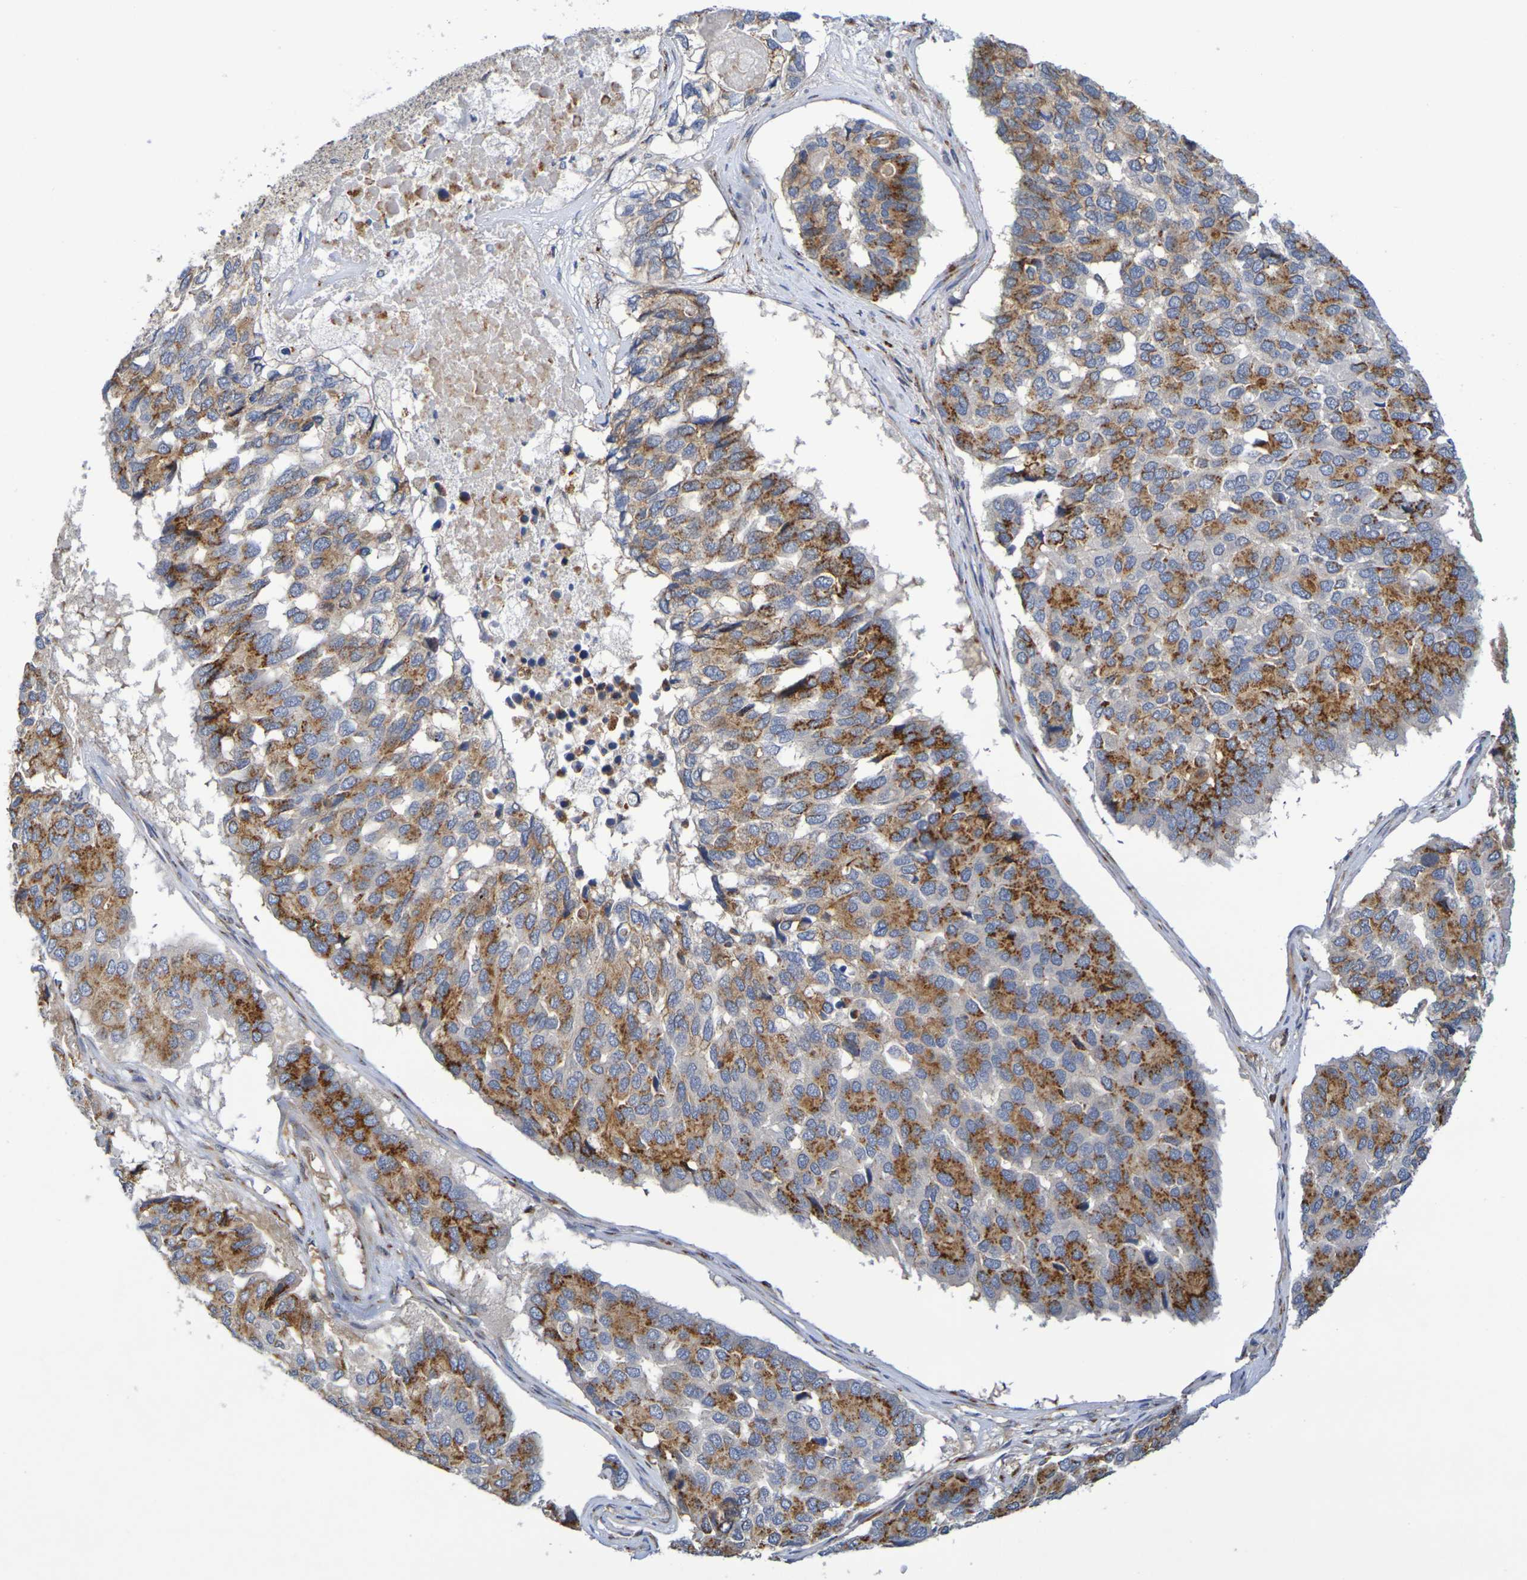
{"staining": {"intensity": "moderate", "quantity": ">75%", "location": "cytoplasmic/membranous"}, "tissue": "pancreatic cancer", "cell_type": "Tumor cells", "image_type": "cancer", "snomed": [{"axis": "morphology", "description": "Adenocarcinoma, NOS"}, {"axis": "topography", "description": "Pancreas"}], "caption": "Pancreatic cancer stained with a protein marker reveals moderate staining in tumor cells.", "gene": "DCP2", "patient": {"sex": "male", "age": 50}}